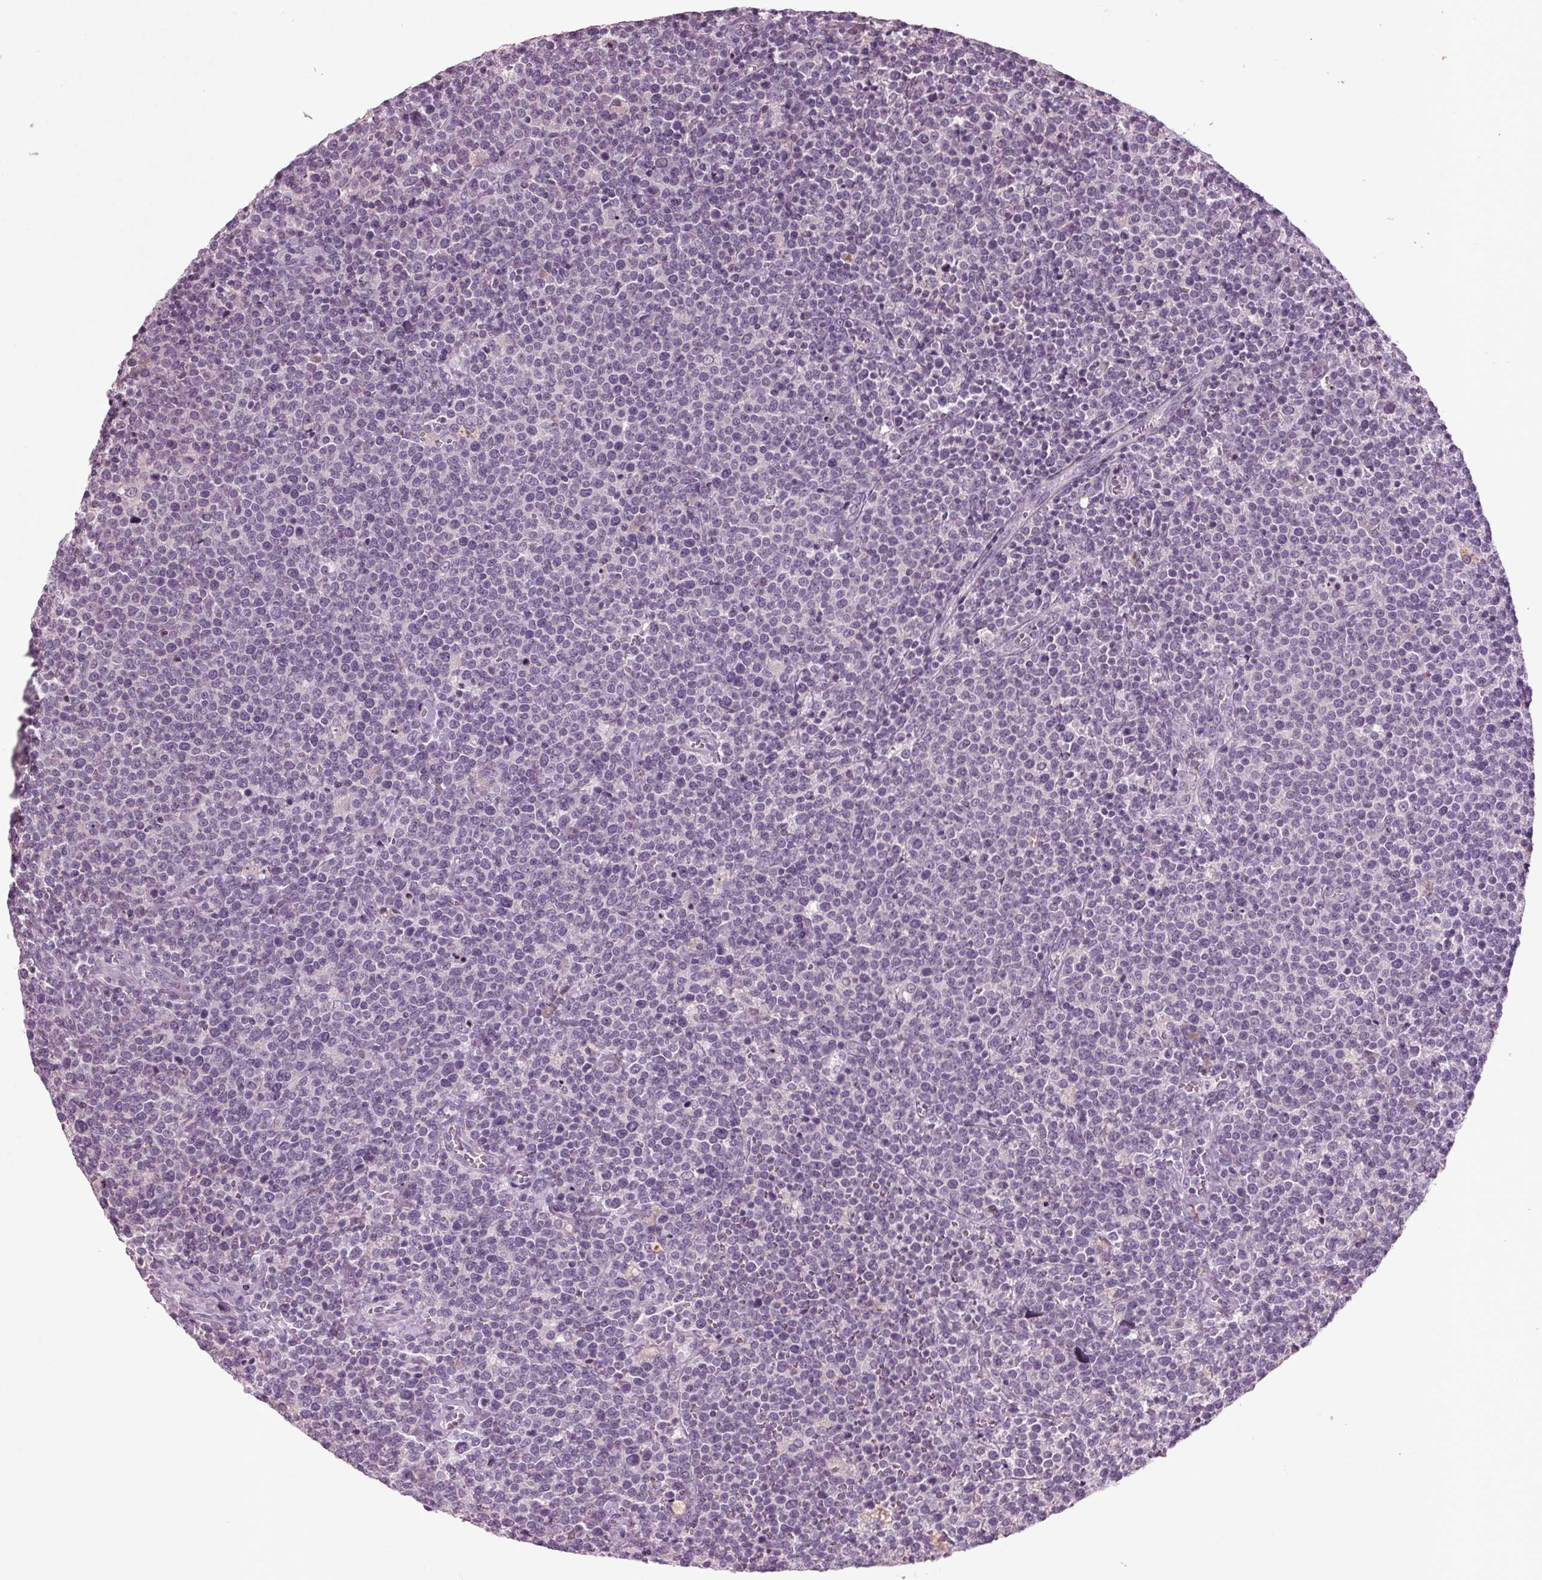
{"staining": {"intensity": "negative", "quantity": "none", "location": "none"}, "tissue": "lymphoma", "cell_type": "Tumor cells", "image_type": "cancer", "snomed": [{"axis": "morphology", "description": "Malignant lymphoma, non-Hodgkin's type, High grade"}, {"axis": "topography", "description": "Lymph node"}], "caption": "This is an immunohistochemistry micrograph of human high-grade malignant lymphoma, non-Hodgkin's type. There is no positivity in tumor cells.", "gene": "BHLHE22", "patient": {"sex": "male", "age": 61}}